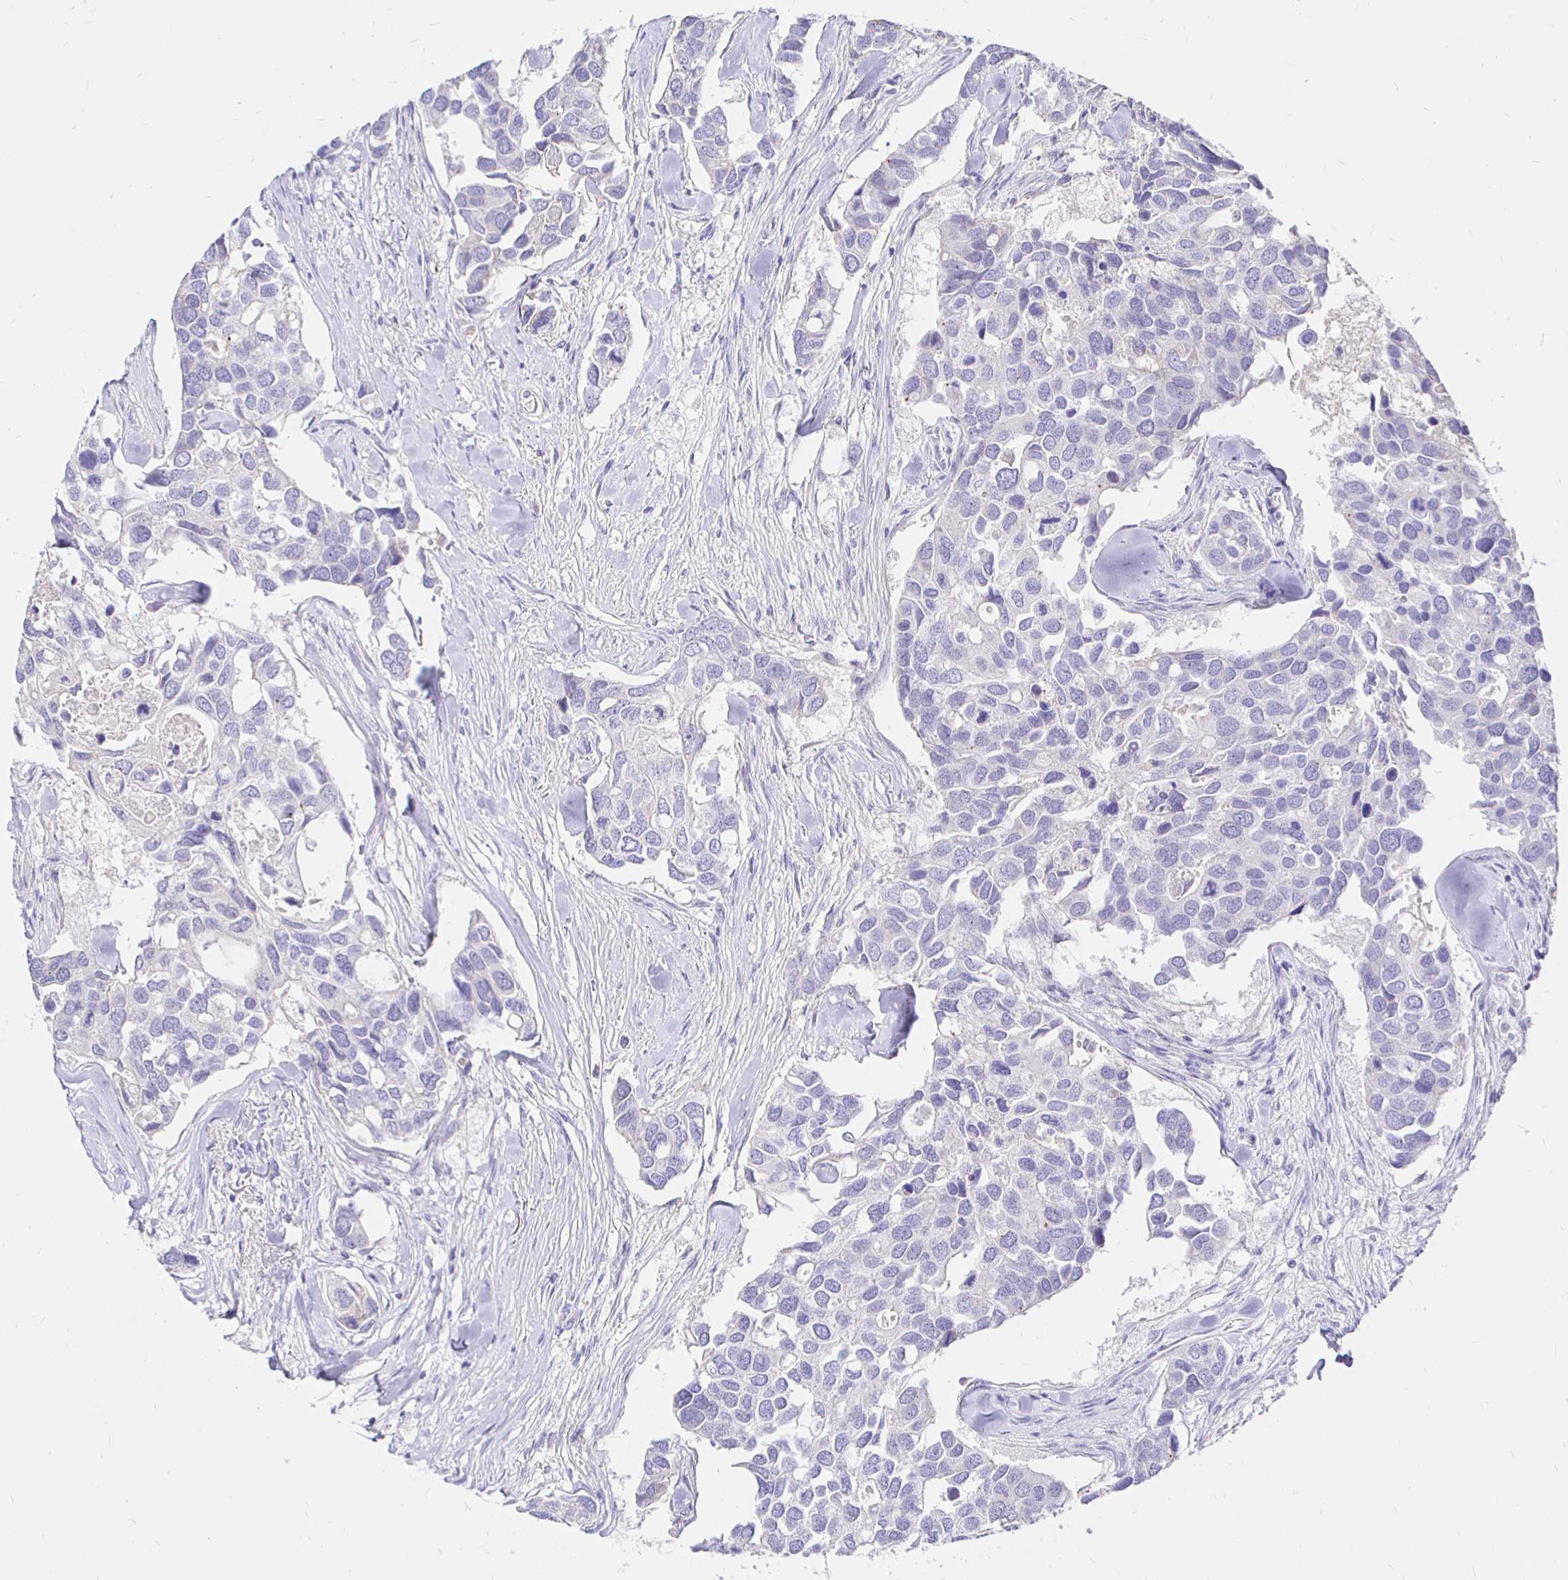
{"staining": {"intensity": "negative", "quantity": "none", "location": "none"}, "tissue": "breast cancer", "cell_type": "Tumor cells", "image_type": "cancer", "snomed": [{"axis": "morphology", "description": "Duct carcinoma"}, {"axis": "topography", "description": "Breast"}], "caption": "Histopathology image shows no protein positivity in tumor cells of invasive ductal carcinoma (breast) tissue.", "gene": "NECAB1", "patient": {"sex": "female", "age": 83}}